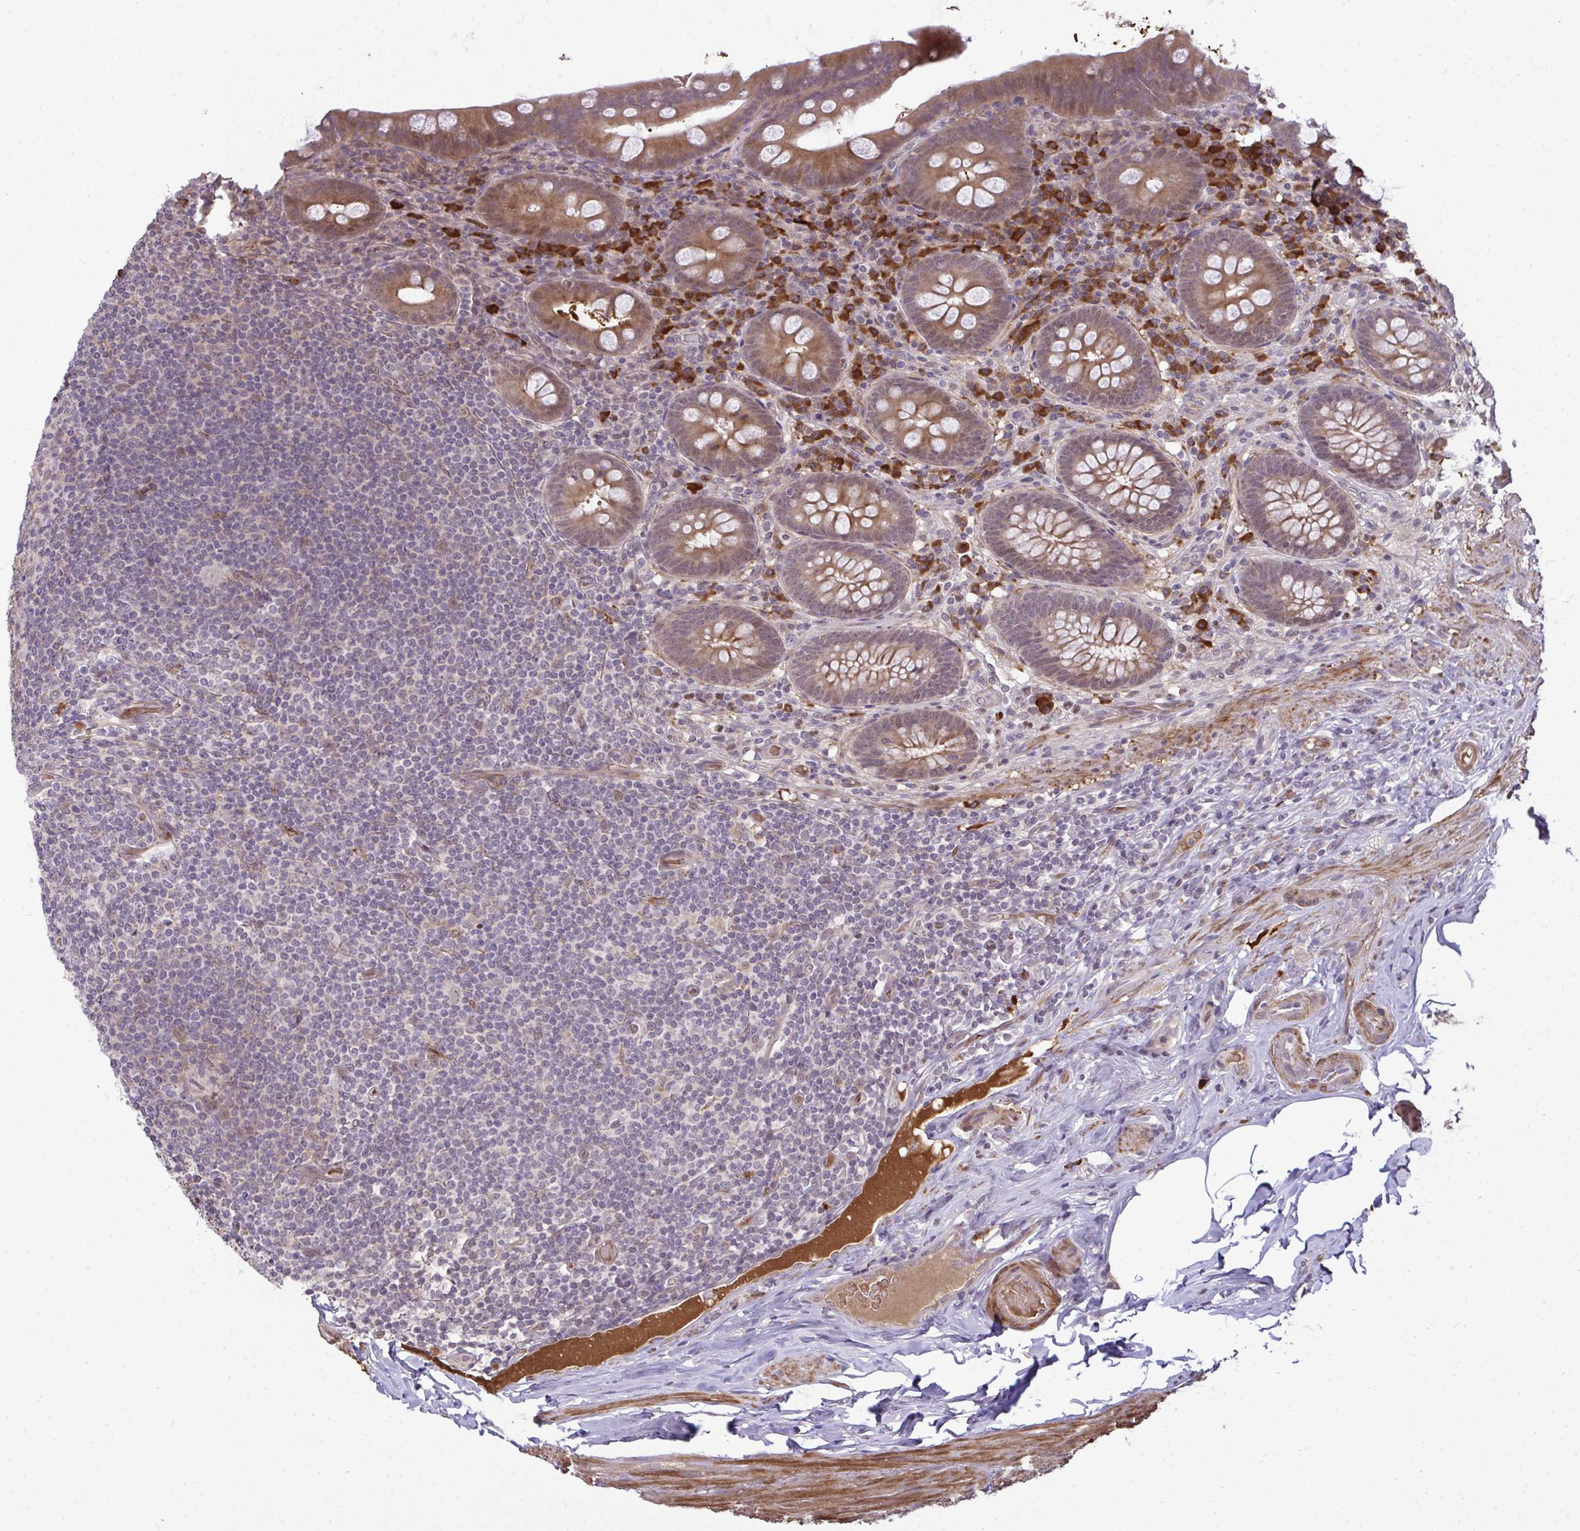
{"staining": {"intensity": "moderate", "quantity": "25%-75%", "location": "cytoplasmic/membranous"}, "tissue": "appendix", "cell_type": "Glandular cells", "image_type": "normal", "snomed": [{"axis": "morphology", "description": "Normal tissue, NOS"}, {"axis": "topography", "description": "Appendix"}], "caption": "Immunohistochemical staining of benign appendix reveals moderate cytoplasmic/membranous protein staining in about 25%-75% of glandular cells.", "gene": "ZSCAN9", "patient": {"sex": "male", "age": 71}}